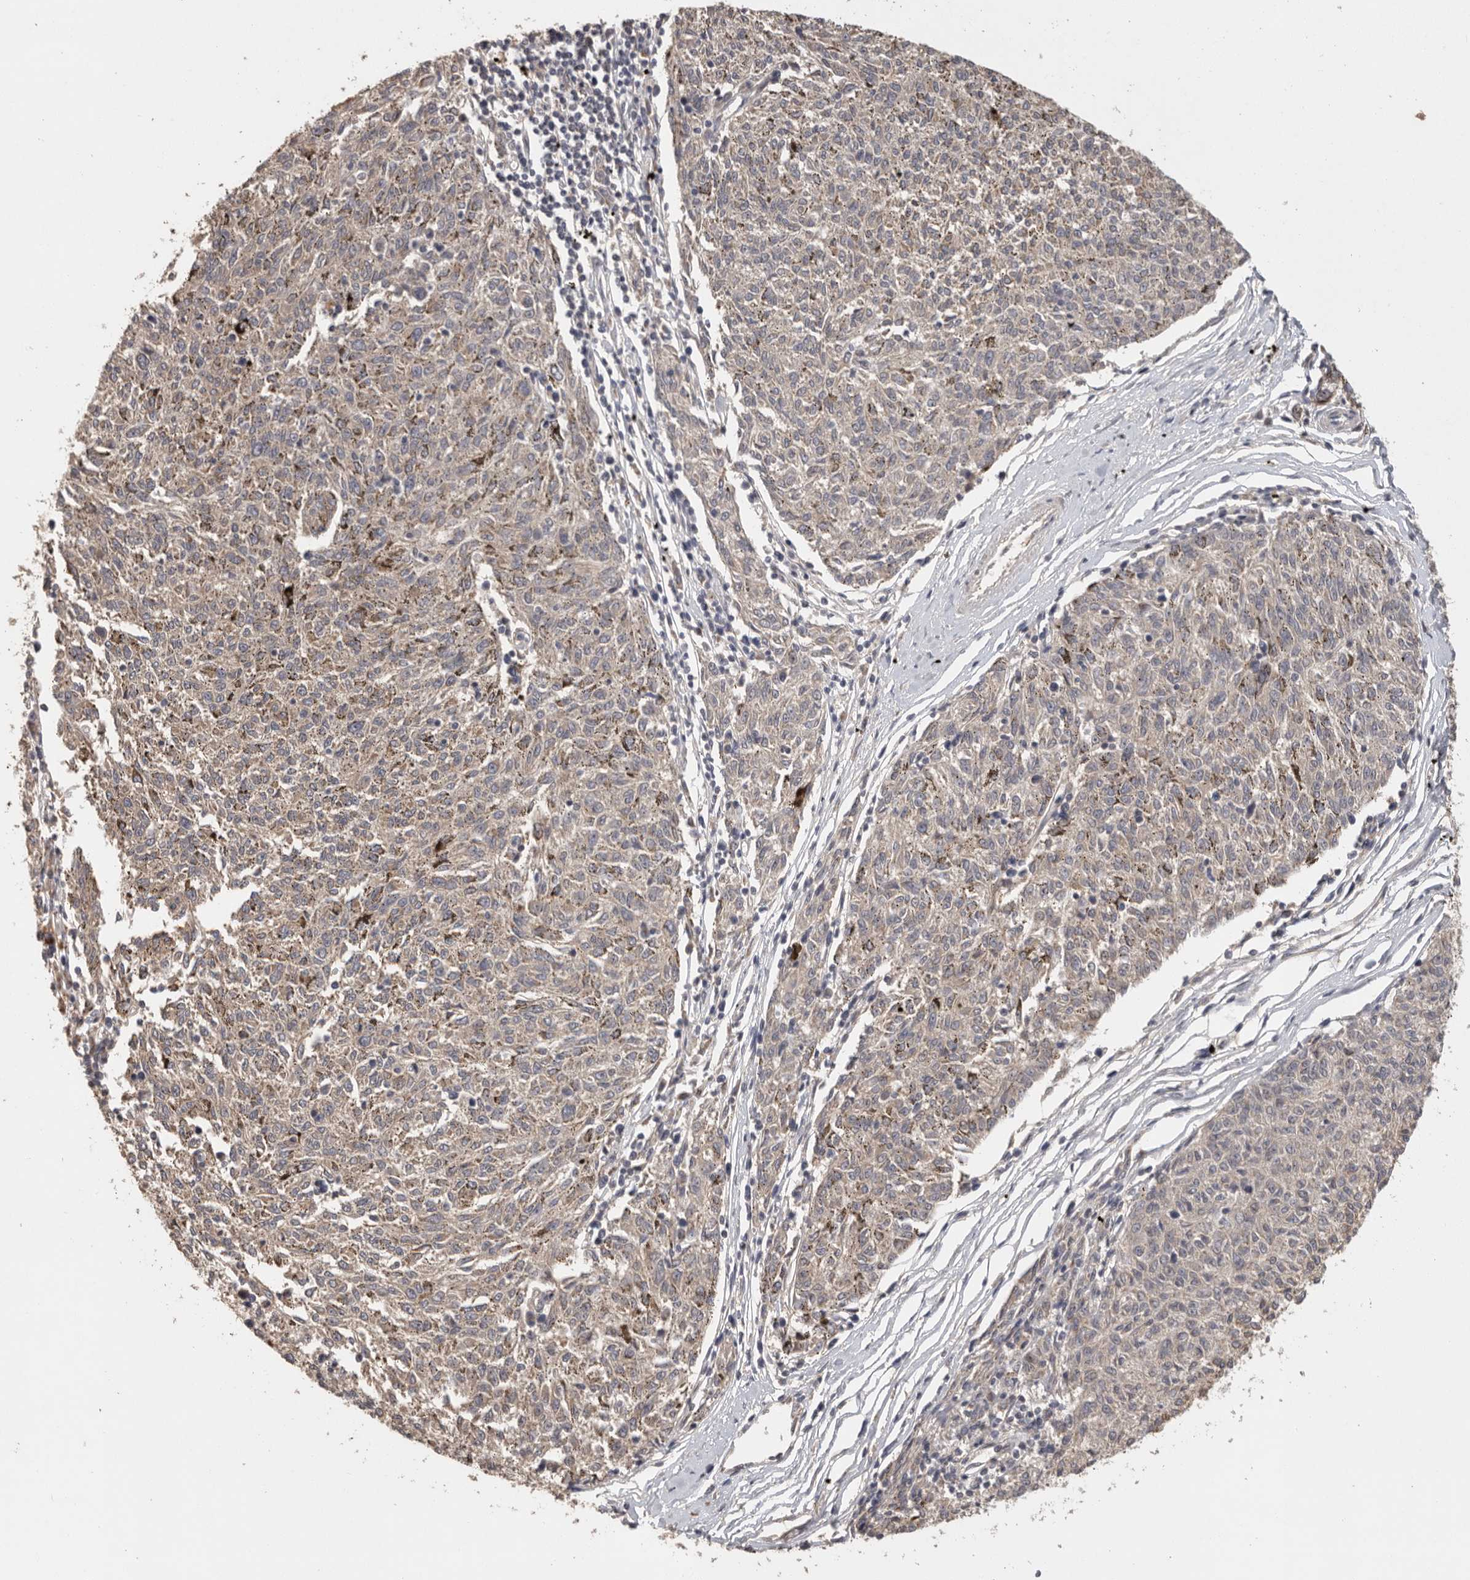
{"staining": {"intensity": "weak", "quantity": "<25%", "location": "cytoplasmic/membranous"}, "tissue": "melanoma", "cell_type": "Tumor cells", "image_type": "cancer", "snomed": [{"axis": "morphology", "description": "Malignant melanoma, NOS"}, {"axis": "topography", "description": "Skin"}], "caption": "Immunohistochemistry photomicrograph of malignant melanoma stained for a protein (brown), which displays no expression in tumor cells.", "gene": "BAIAP2", "patient": {"sex": "female", "age": 72}}